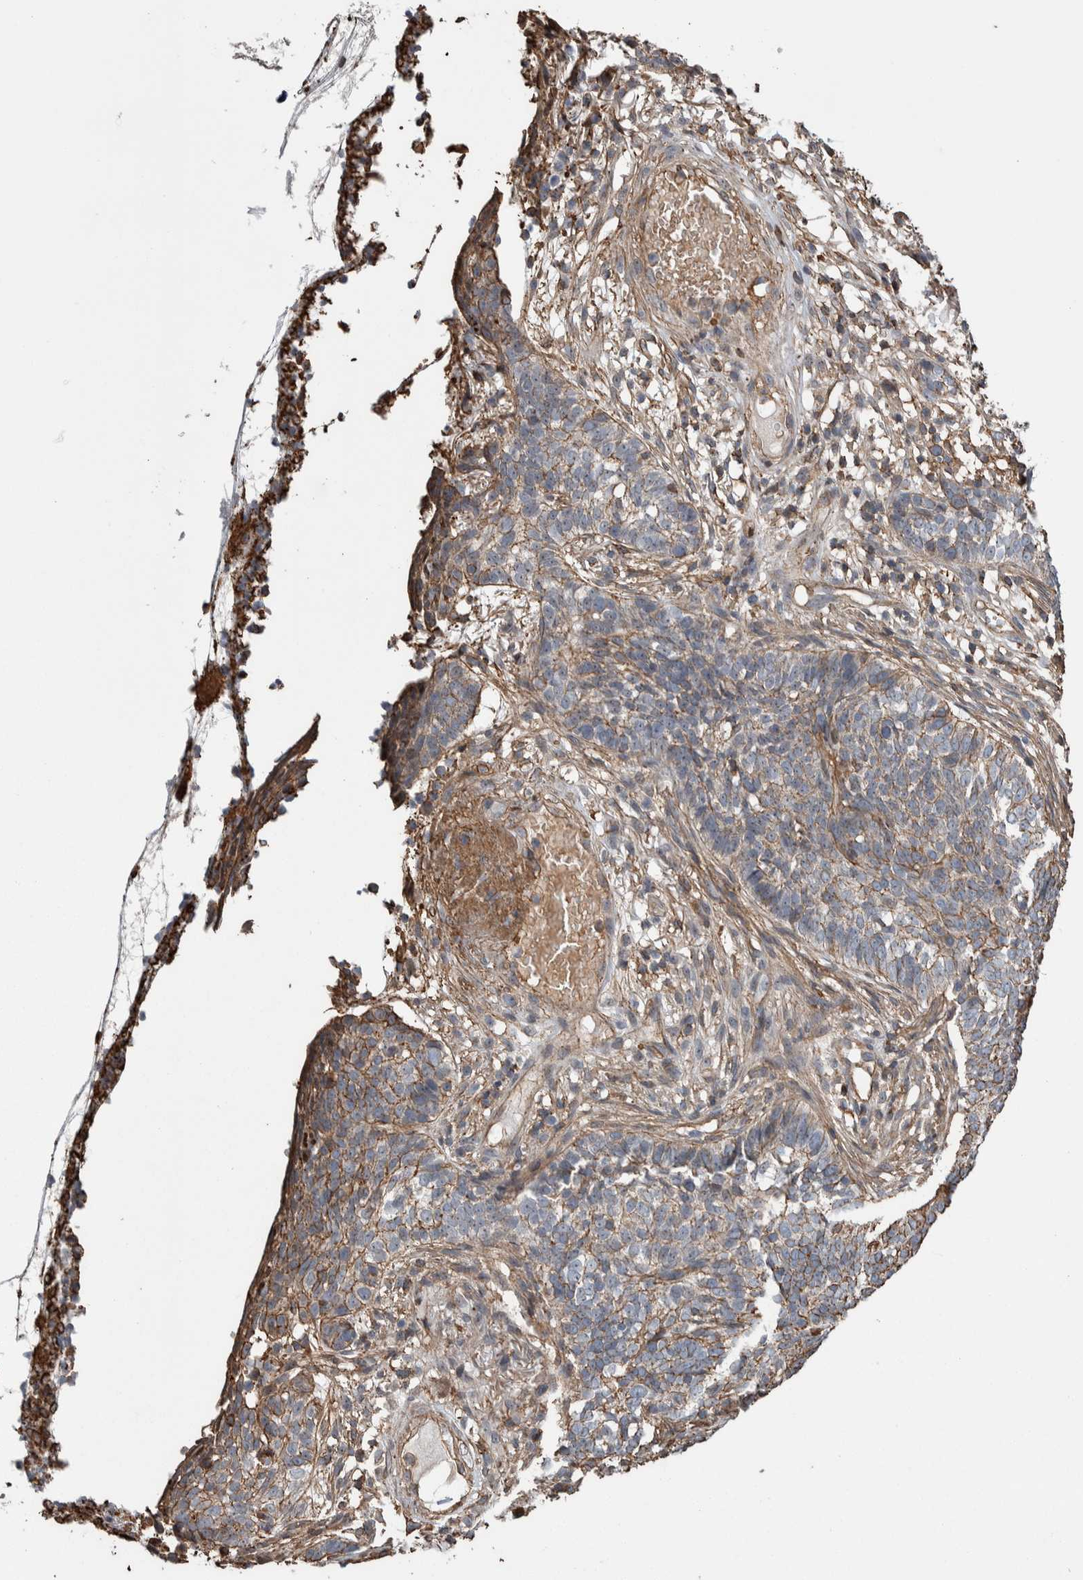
{"staining": {"intensity": "moderate", "quantity": "25%-75%", "location": "cytoplasmic/membranous"}, "tissue": "skin cancer", "cell_type": "Tumor cells", "image_type": "cancer", "snomed": [{"axis": "morphology", "description": "Basal cell carcinoma"}, {"axis": "topography", "description": "Skin"}], "caption": "Basal cell carcinoma (skin) stained with a protein marker reveals moderate staining in tumor cells.", "gene": "ENPP2", "patient": {"sex": "male", "age": 85}}